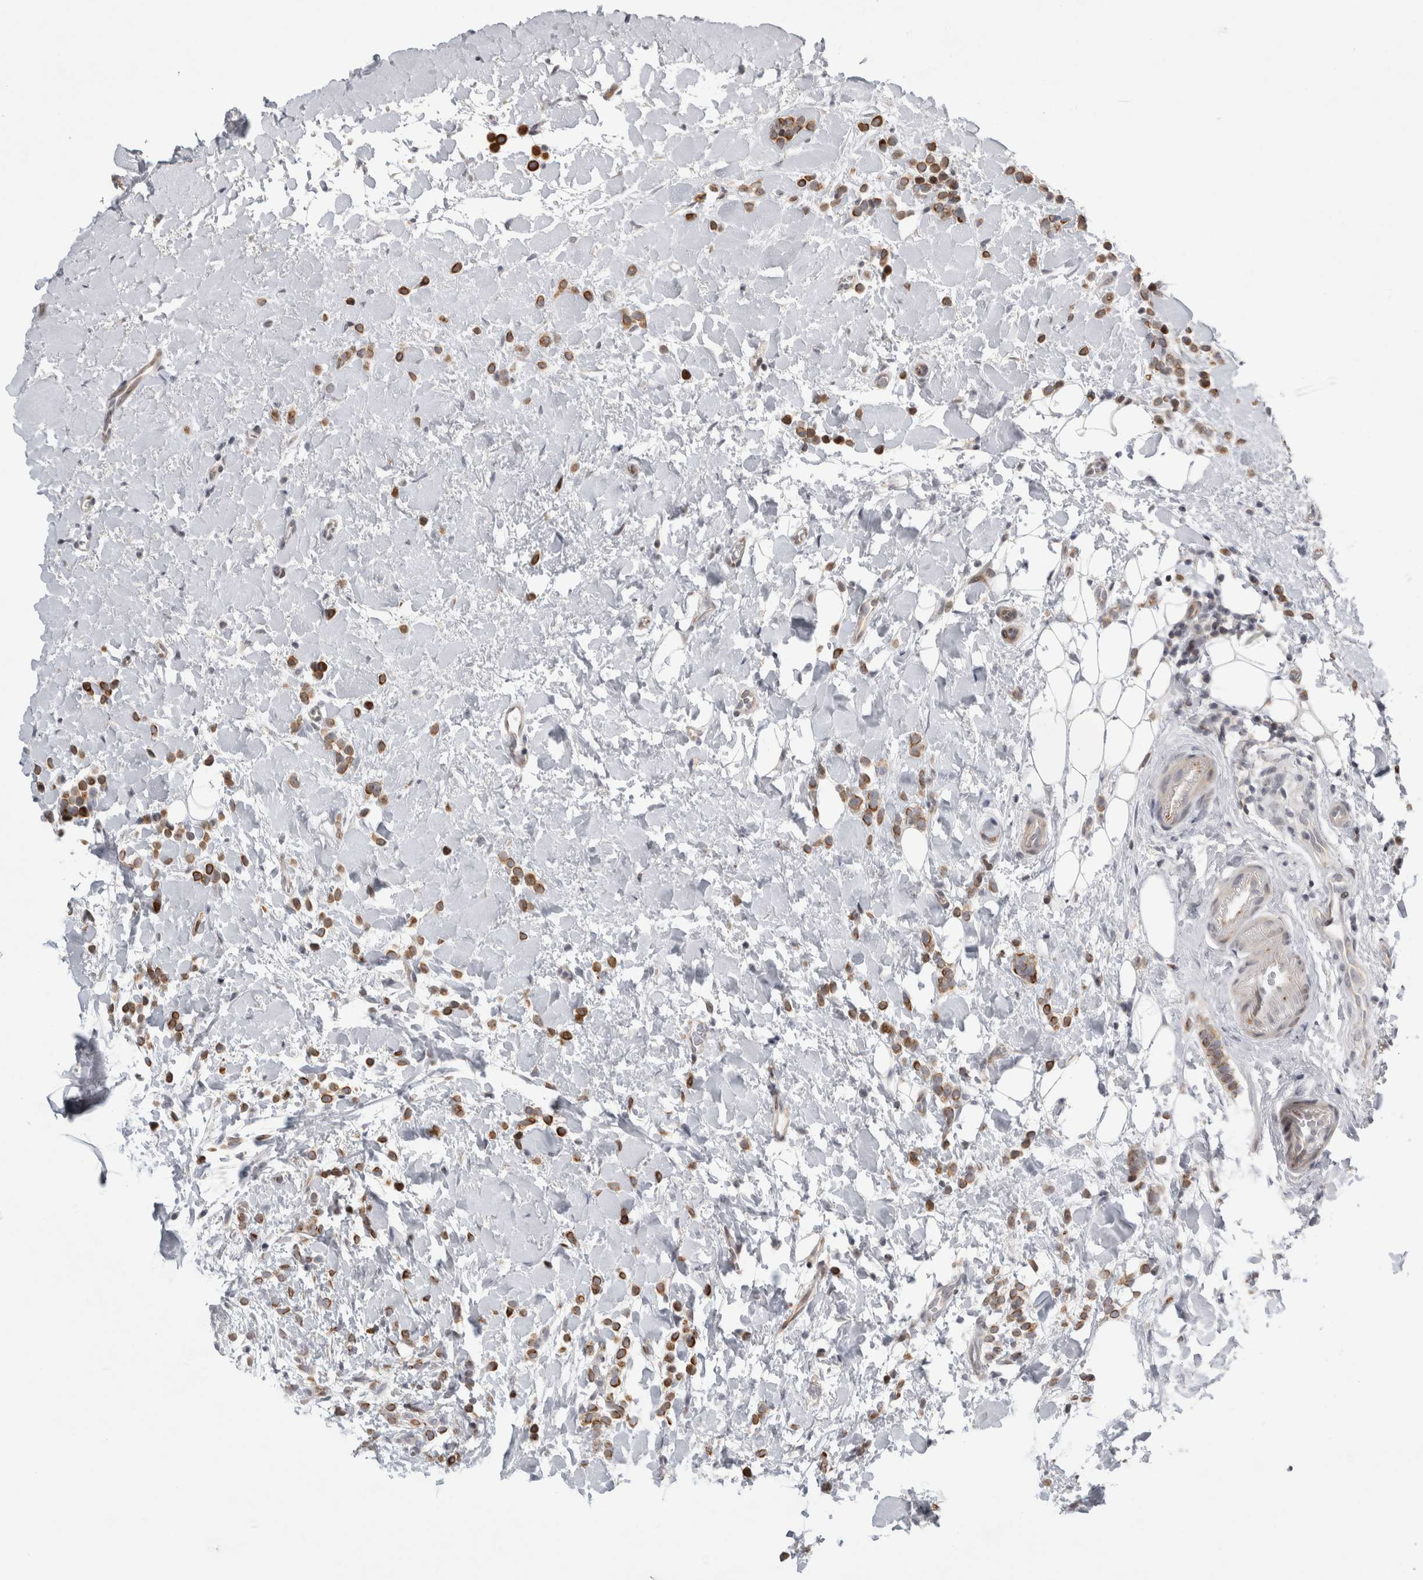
{"staining": {"intensity": "moderate", "quantity": ">75%", "location": "cytoplasmic/membranous"}, "tissue": "breast cancer", "cell_type": "Tumor cells", "image_type": "cancer", "snomed": [{"axis": "morphology", "description": "Normal tissue, NOS"}, {"axis": "morphology", "description": "Lobular carcinoma"}, {"axis": "topography", "description": "Breast"}], "caption": "Brown immunohistochemical staining in breast cancer demonstrates moderate cytoplasmic/membranous staining in approximately >75% of tumor cells. (Stains: DAB in brown, nuclei in blue, Microscopy: brightfield microscopy at high magnification).", "gene": "UTP25", "patient": {"sex": "female", "age": 50}}